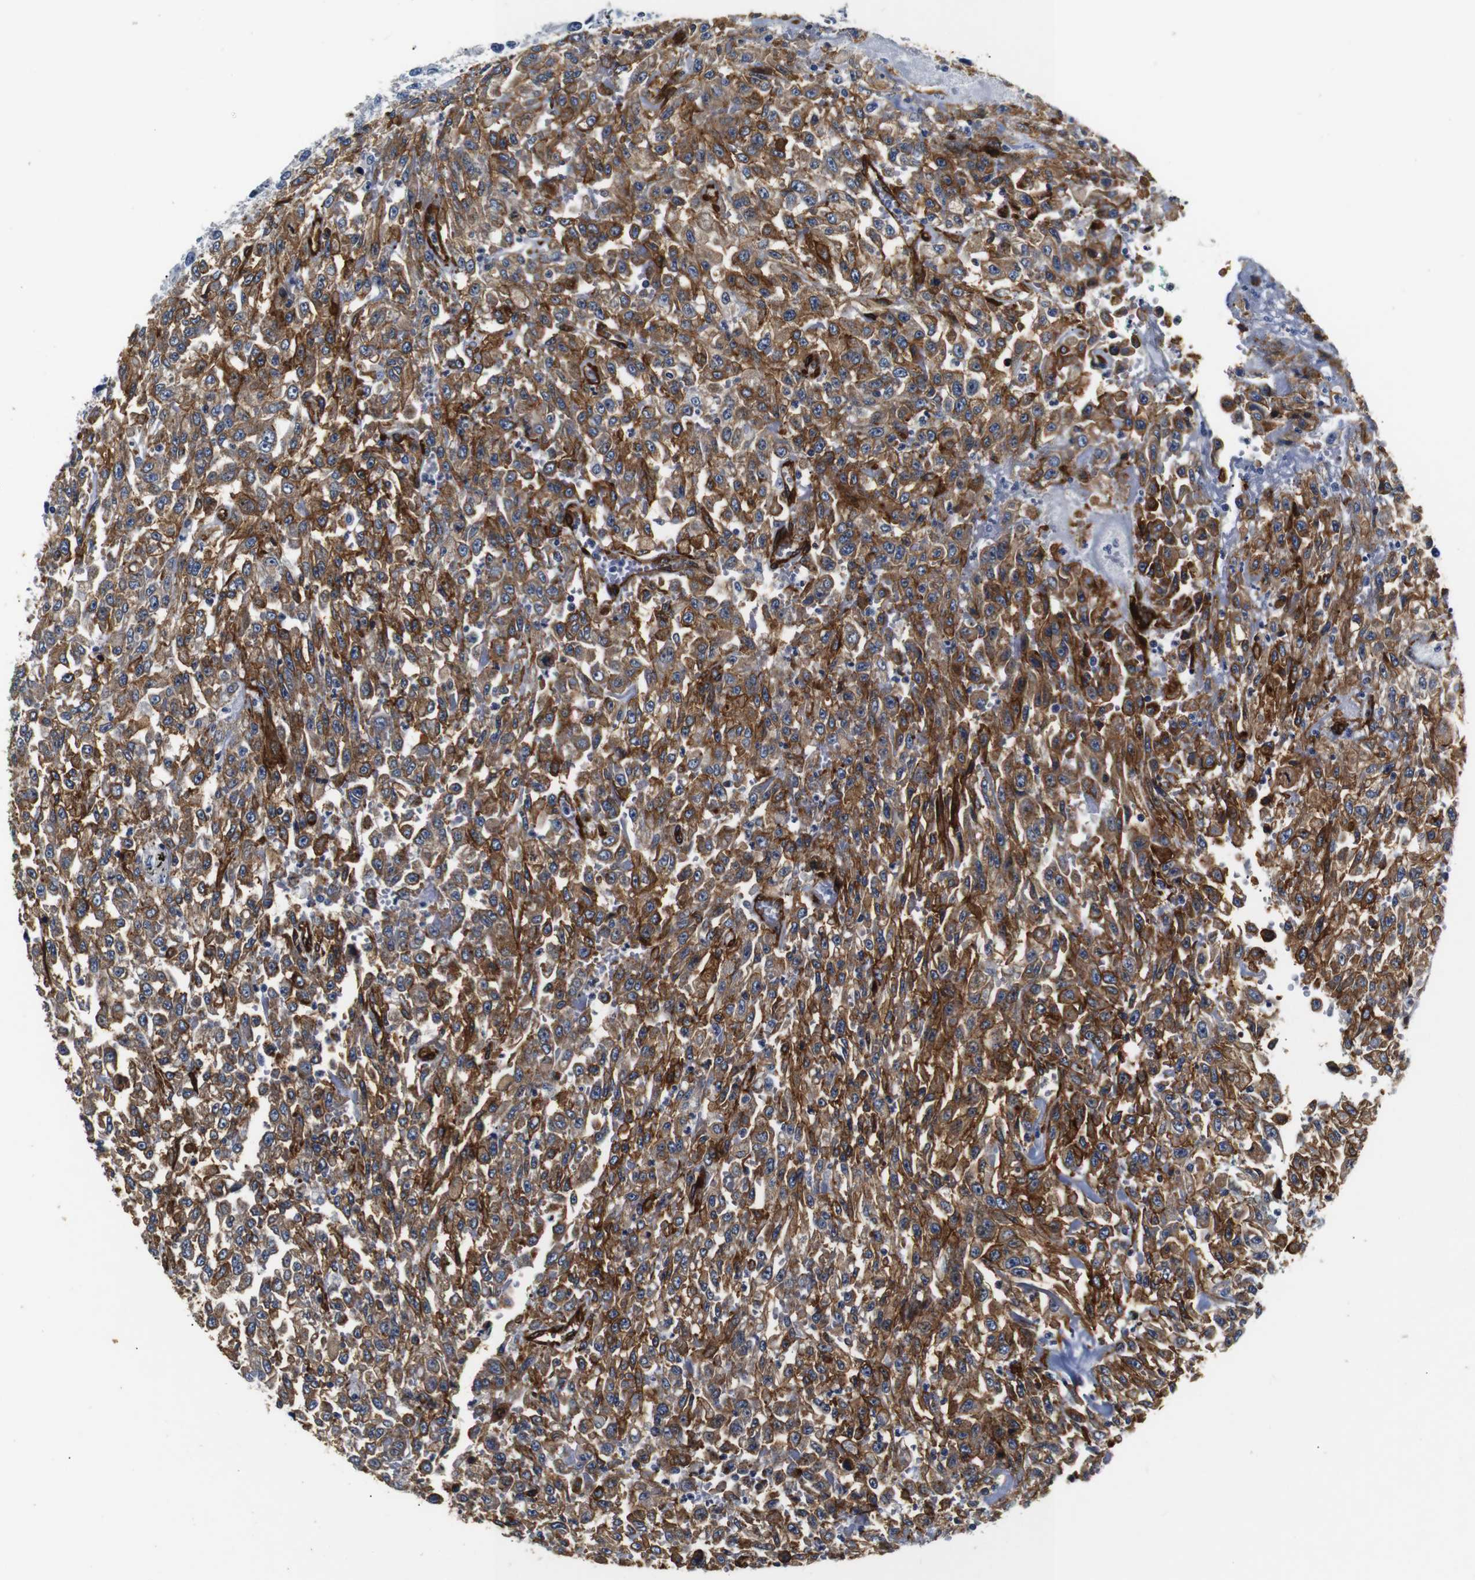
{"staining": {"intensity": "strong", "quantity": ">75%", "location": "cytoplasmic/membranous"}, "tissue": "urothelial cancer", "cell_type": "Tumor cells", "image_type": "cancer", "snomed": [{"axis": "morphology", "description": "Urothelial carcinoma, High grade"}, {"axis": "topography", "description": "Urinary bladder"}], "caption": "Protein staining demonstrates strong cytoplasmic/membranous expression in about >75% of tumor cells in urothelial cancer.", "gene": "CAV2", "patient": {"sex": "male", "age": 46}}